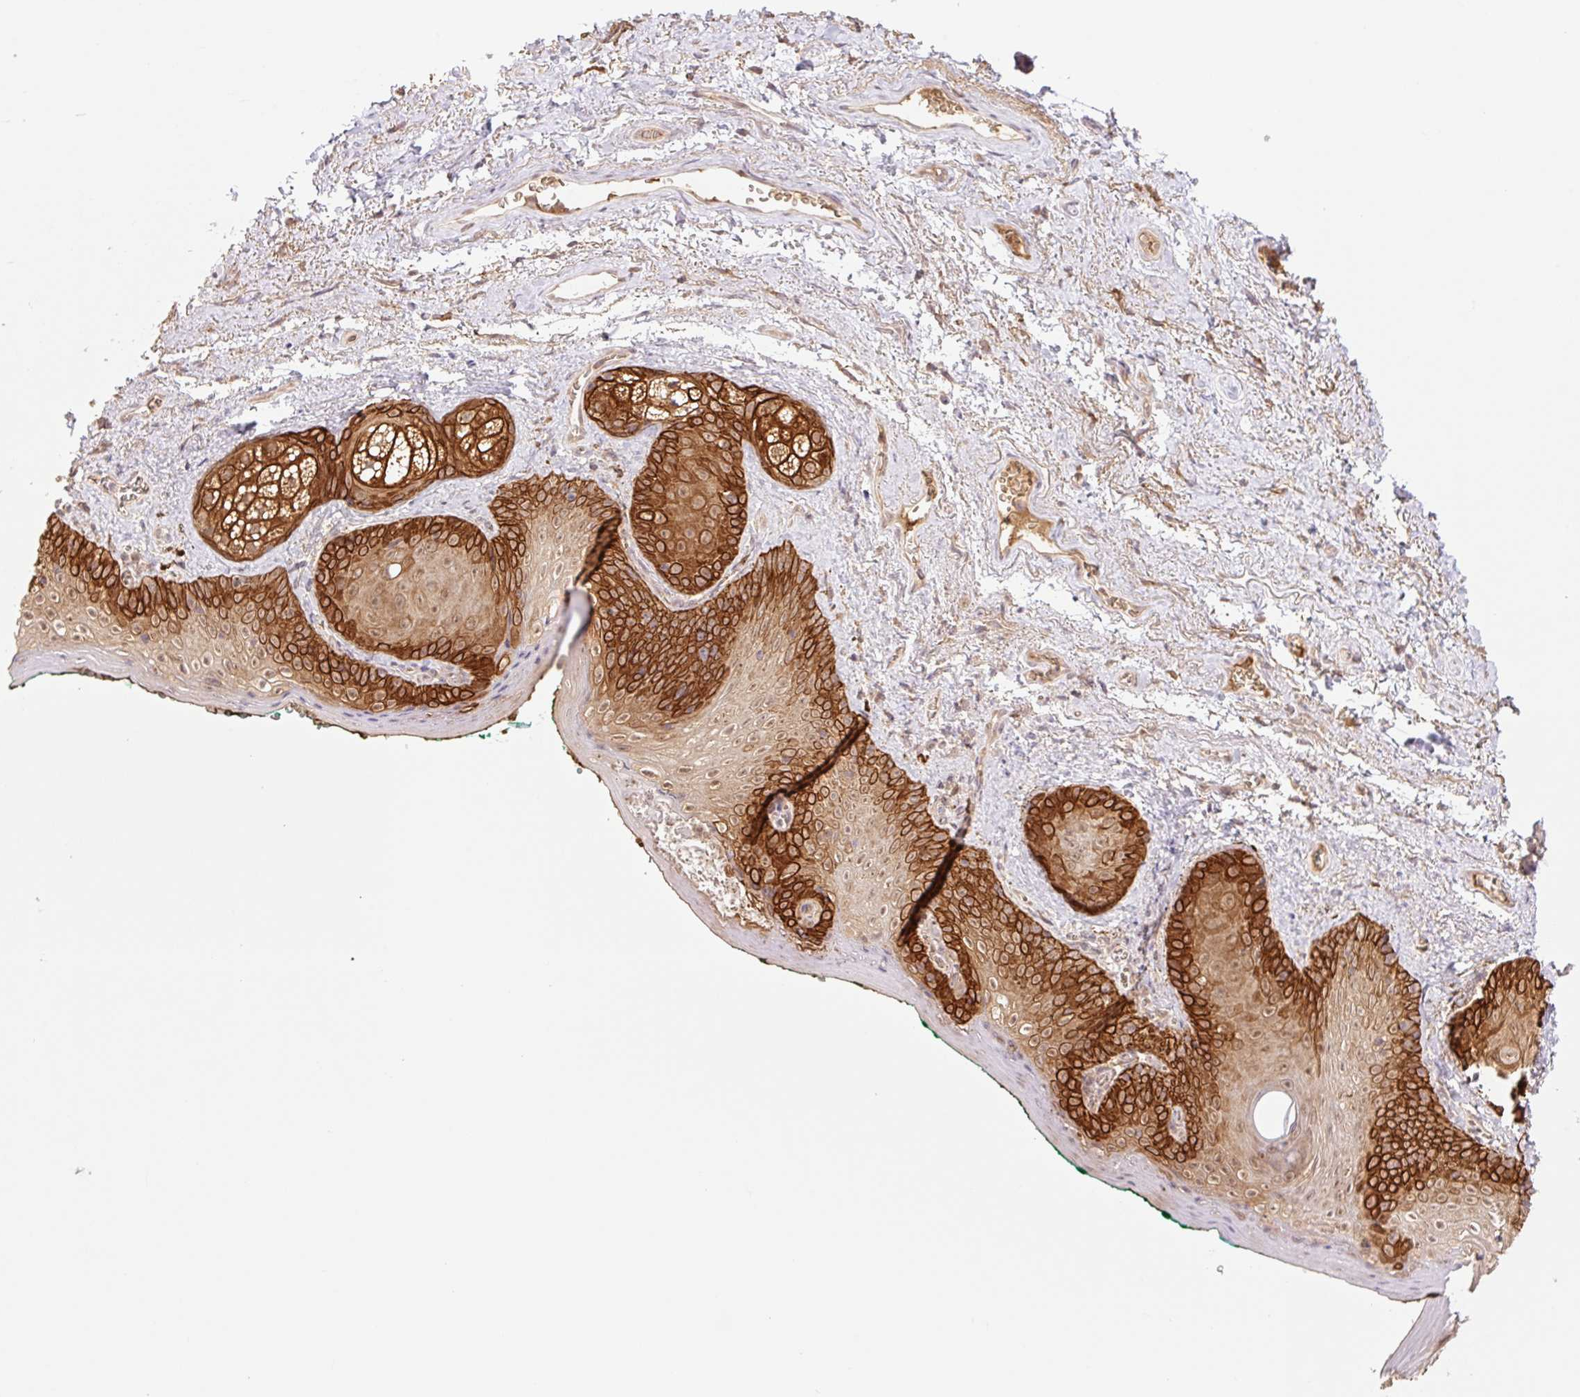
{"staining": {"intensity": "strong", "quantity": "25%-75%", "location": "cytoplasmic/membranous"}, "tissue": "vagina", "cell_type": "Squamous epithelial cells", "image_type": "normal", "snomed": [{"axis": "morphology", "description": "Normal tissue, NOS"}, {"axis": "topography", "description": "Vulva"}, {"axis": "topography", "description": "Vagina"}, {"axis": "topography", "description": "Peripheral nerve tissue"}], "caption": "Immunohistochemical staining of unremarkable human vagina shows strong cytoplasmic/membranous protein expression in approximately 25%-75% of squamous epithelial cells.", "gene": "YJU2B", "patient": {"sex": "female", "age": 66}}